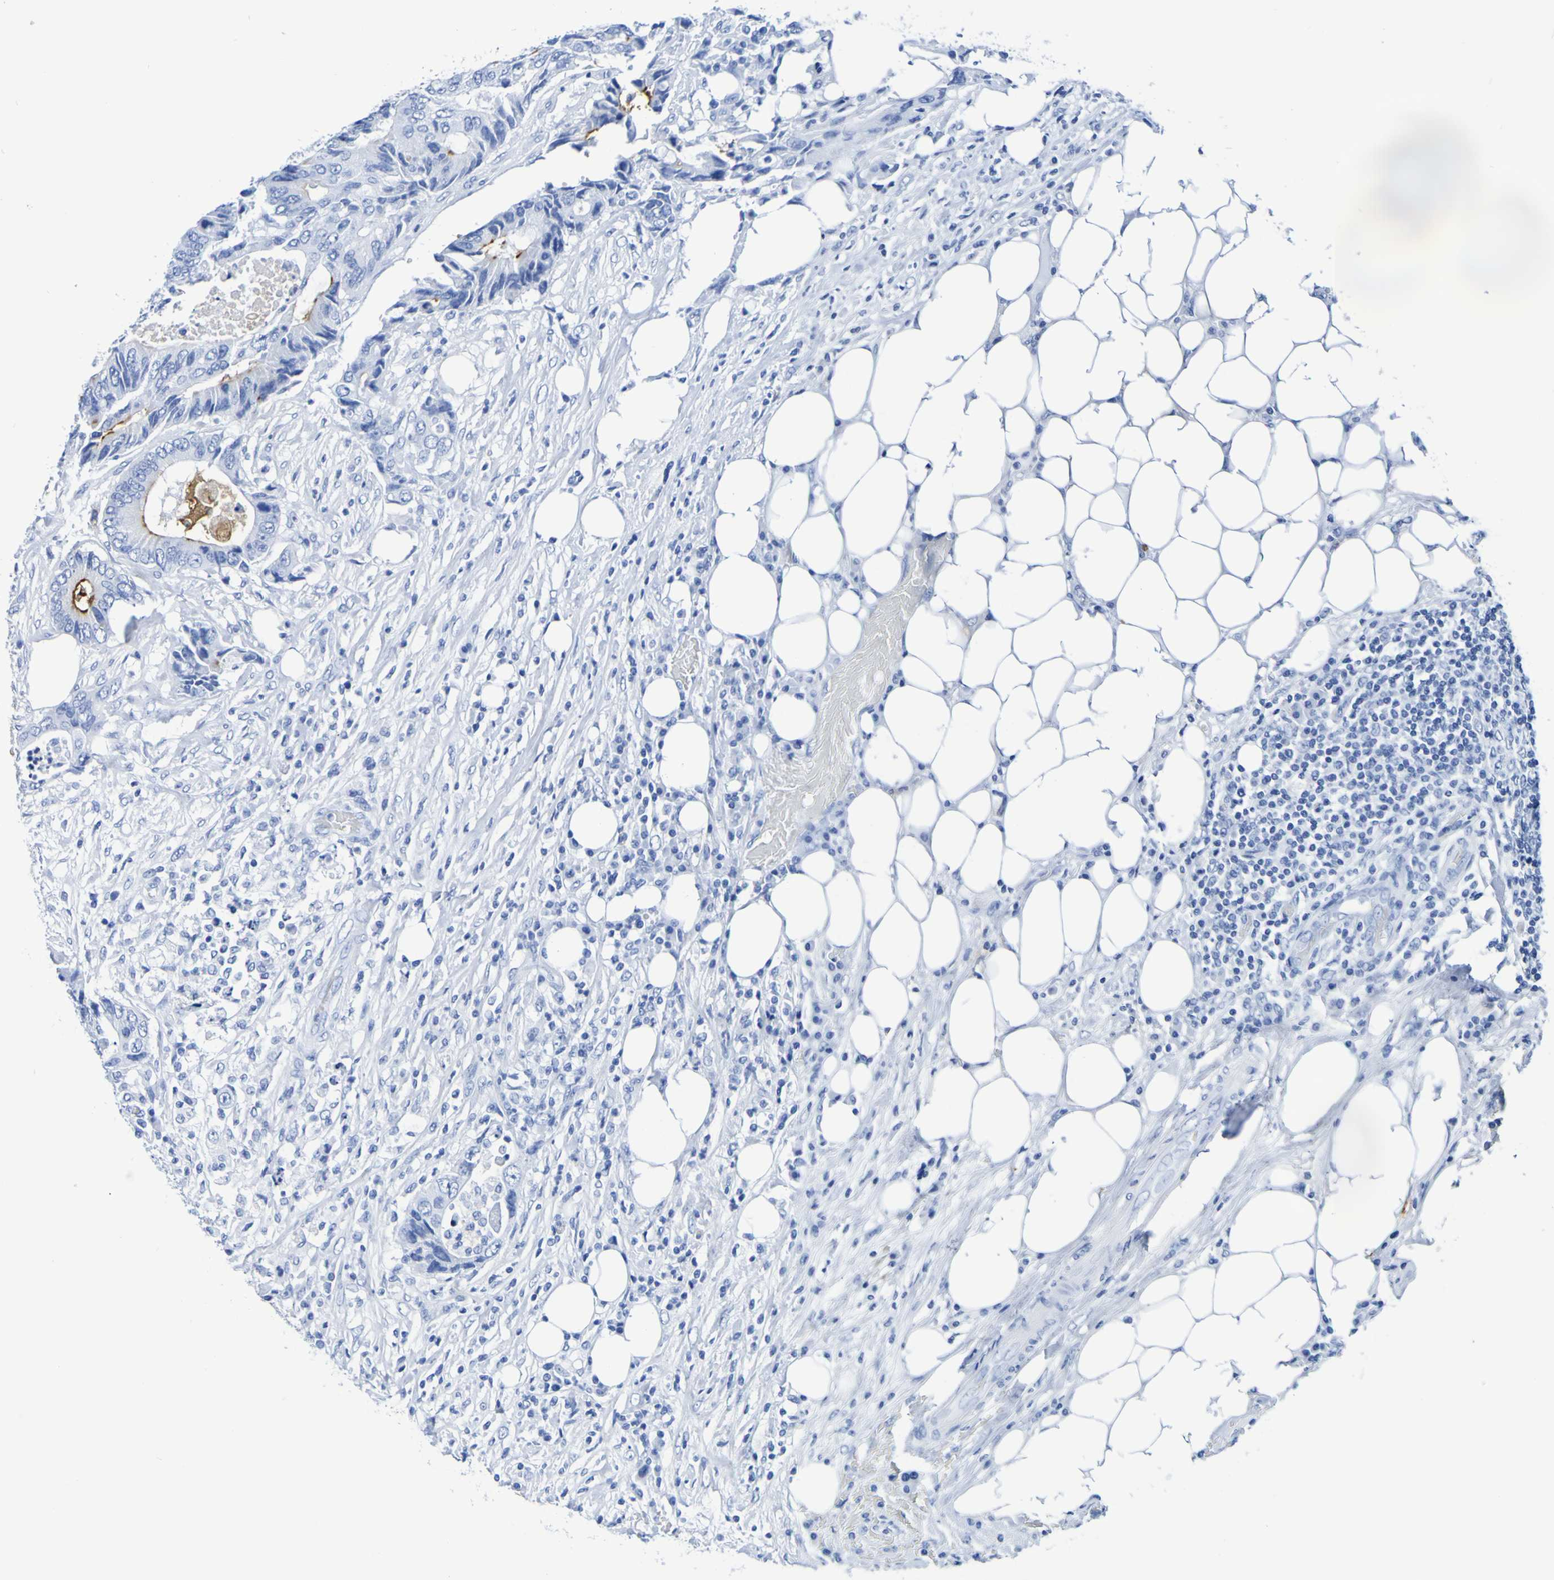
{"staining": {"intensity": "moderate", "quantity": "25%-75%", "location": "cytoplasmic/membranous"}, "tissue": "colorectal cancer", "cell_type": "Tumor cells", "image_type": "cancer", "snomed": [{"axis": "morphology", "description": "Adenocarcinoma, NOS"}, {"axis": "topography", "description": "Colon"}], "caption": "Protein staining demonstrates moderate cytoplasmic/membranous expression in about 25%-75% of tumor cells in colorectal adenocarcinoma.", "gene": "DPEP1", "patient": {"sex": "male", "age": 71}}